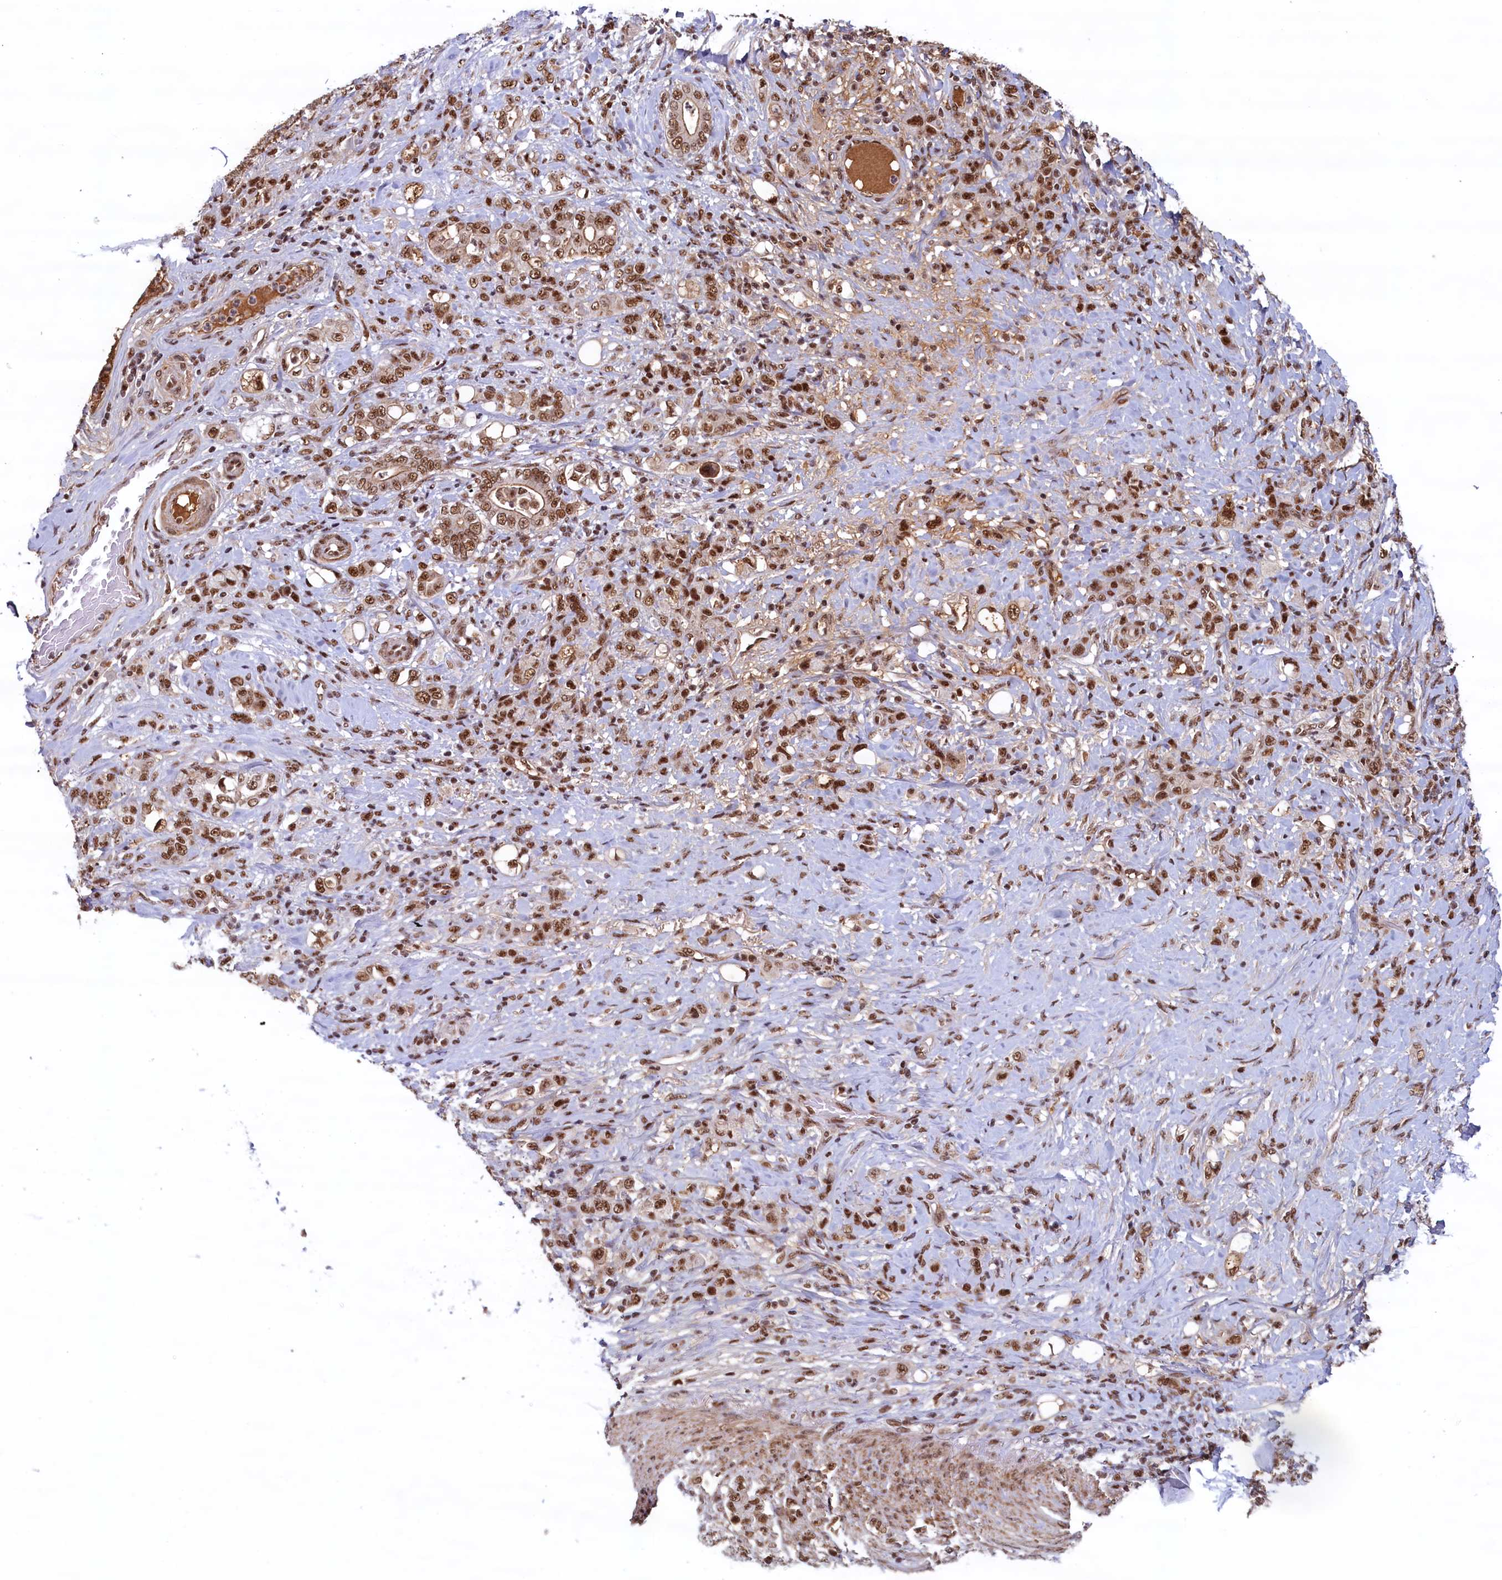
{"staining": {"intensity": "moderate", "quantity": ">75%", "location": "nuclear"}, "tissue": "stomach cancer", "cell_type": "Tumor cells", "image_type": "cancer", "snomed": [{"axis": "morphology", "description": "Adenocarcinoma, NOS"}, {"axis": "topography", "description": "Stomach"}], "caption": "IHC photomicrograph of stomach cancer stained for a protein (brown), which shows medium levels of moderate nuclear staining in about >75% of tumor cells.", "gene": "ZC3H18", "patient": {"sex": "female", "age": 79}}